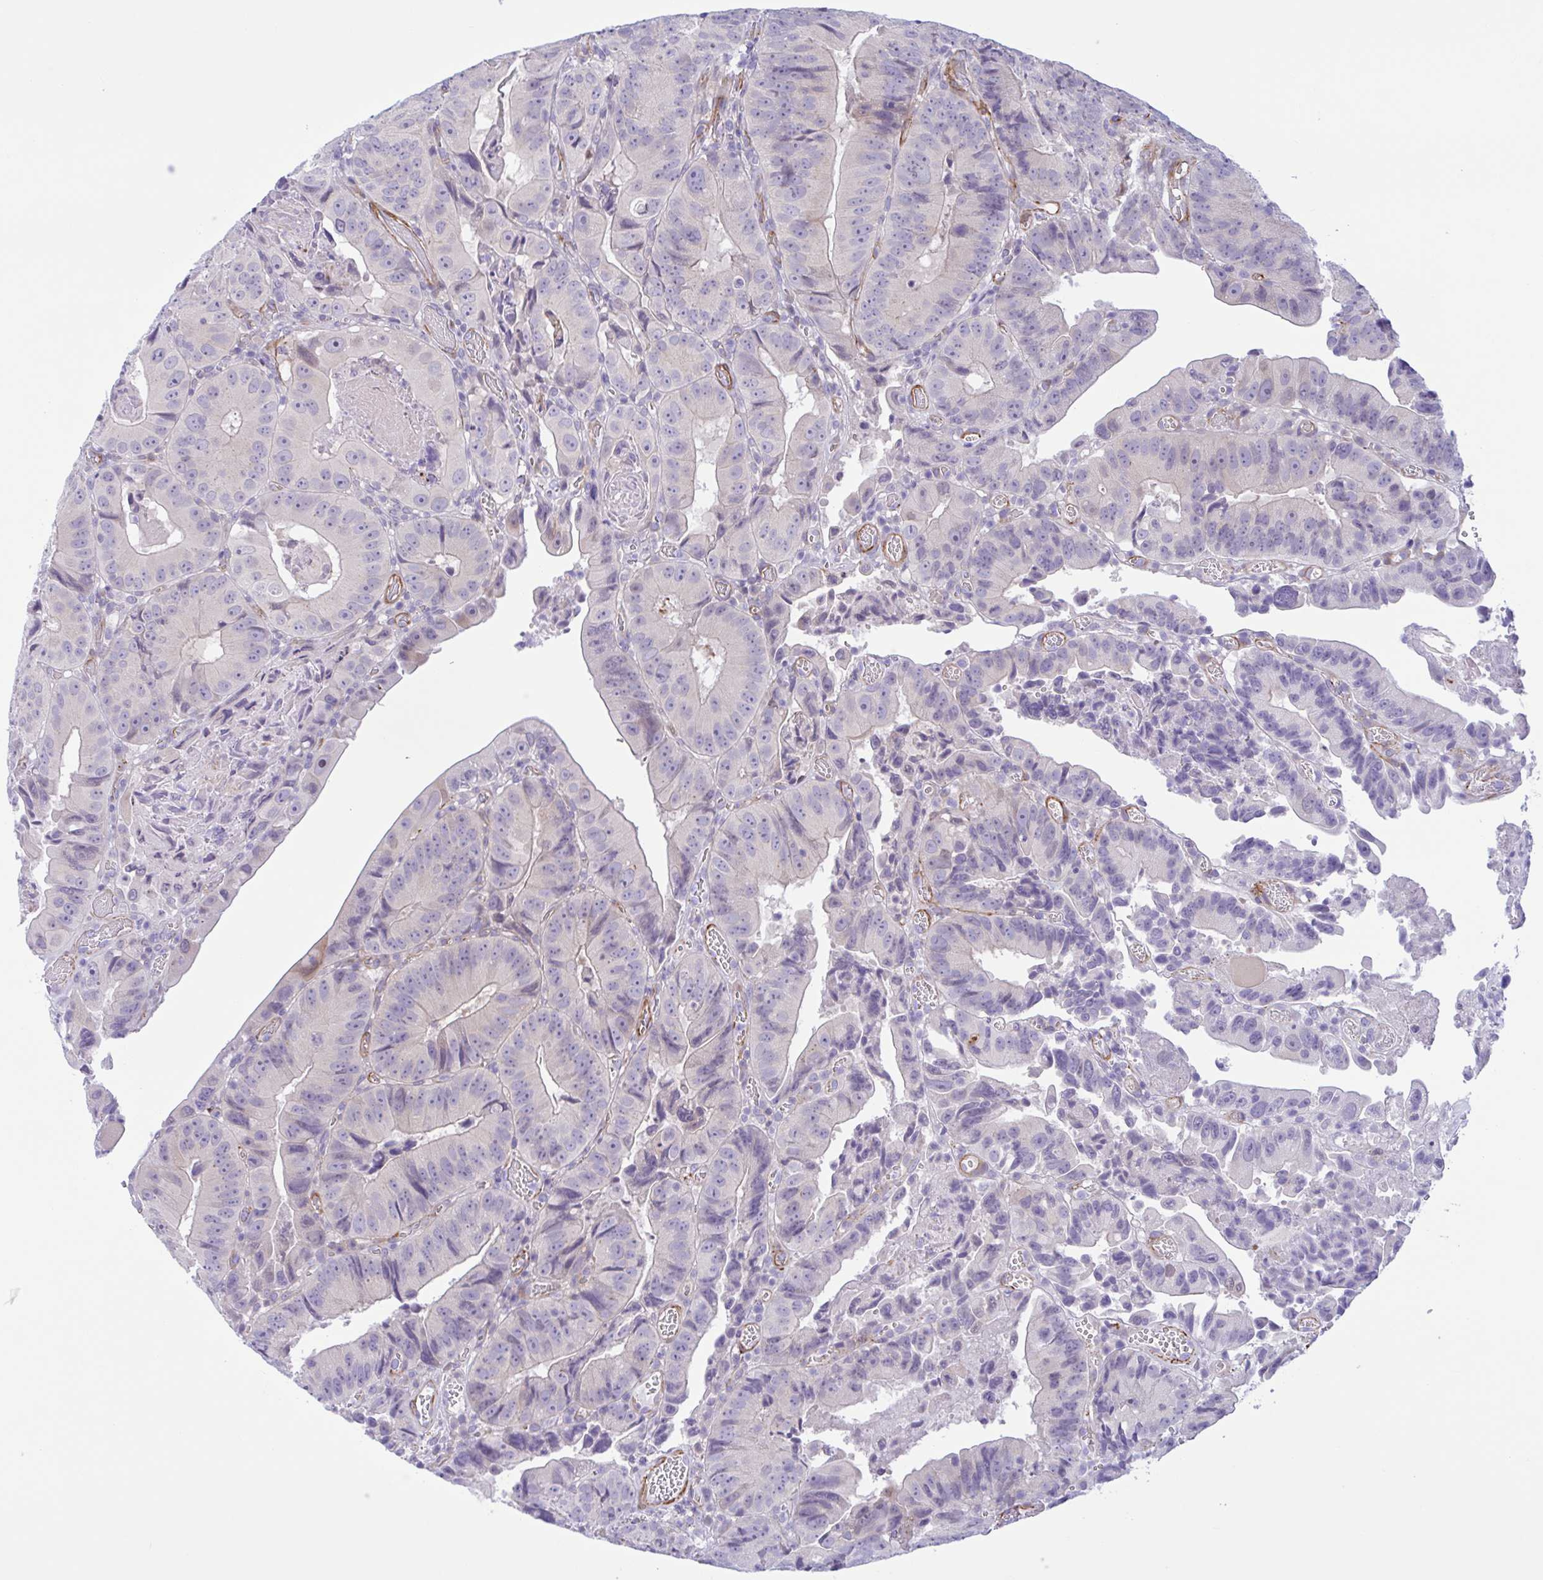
{"staining": {"intensity": "negative", "quantity": "none", "location": "none"}, "tissue": "colorectal cancer", "cell_type": "Tumor cells", "image_type": "cancer", "snomed": [{"axis": "morphology", "description": "Adenocarcinoma, NOS"}, {"axis": "topography", "description": "Colon"}], "caption": "DAB (3,3'-diaminobenzidine) immunohistochemical staining of human adenocarcinoma (colorectal) reveals no significant positivity in tumor cells. The staining was performed using DAB to visualize the protein expression in brown, while the nuclei were stained in blue with hematoxylin (Magnification: 20x).", "gene": "AHCYL2", "patient": {"sex": "female", "age": 86}}